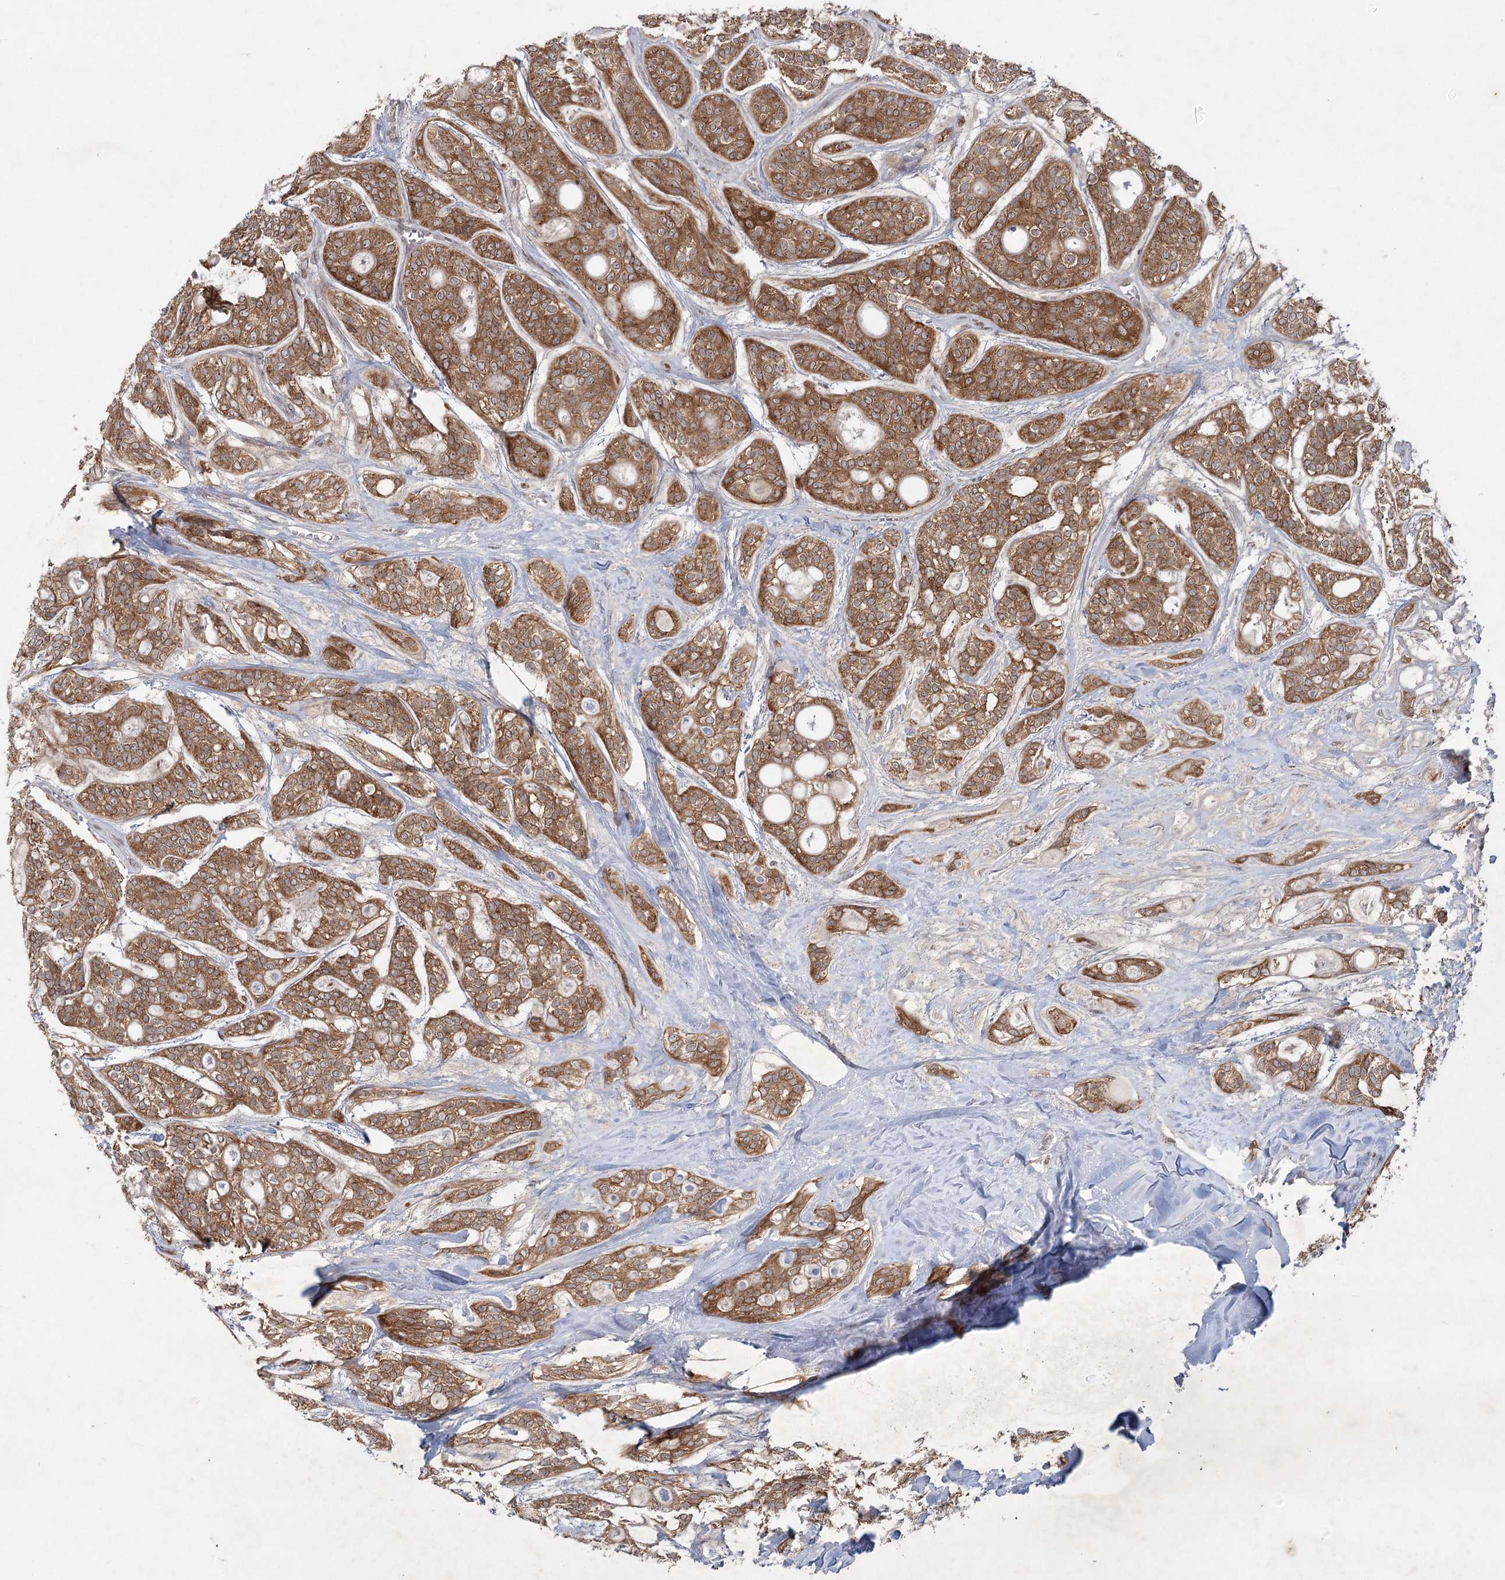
{"staining": {"intensity": "moderate", "quantity": ">75%", "location": "cytoplasmic/membranous"}, "tissue": "head and neck cancer", "cell_type": "Tumor cells", "image_type": "cancer", "snomed": [{"axis": "morphology", "description": "Adenocarcinoma, NOS"}, {"axis": "topography", "description": "Head-Neck"}], "caption": "Human head and neck cancer stained with a protein marker displays moderate staining in tumor cells.", "gene": "SH2D3A", "patient": {"sex": "male", "age": 66}}